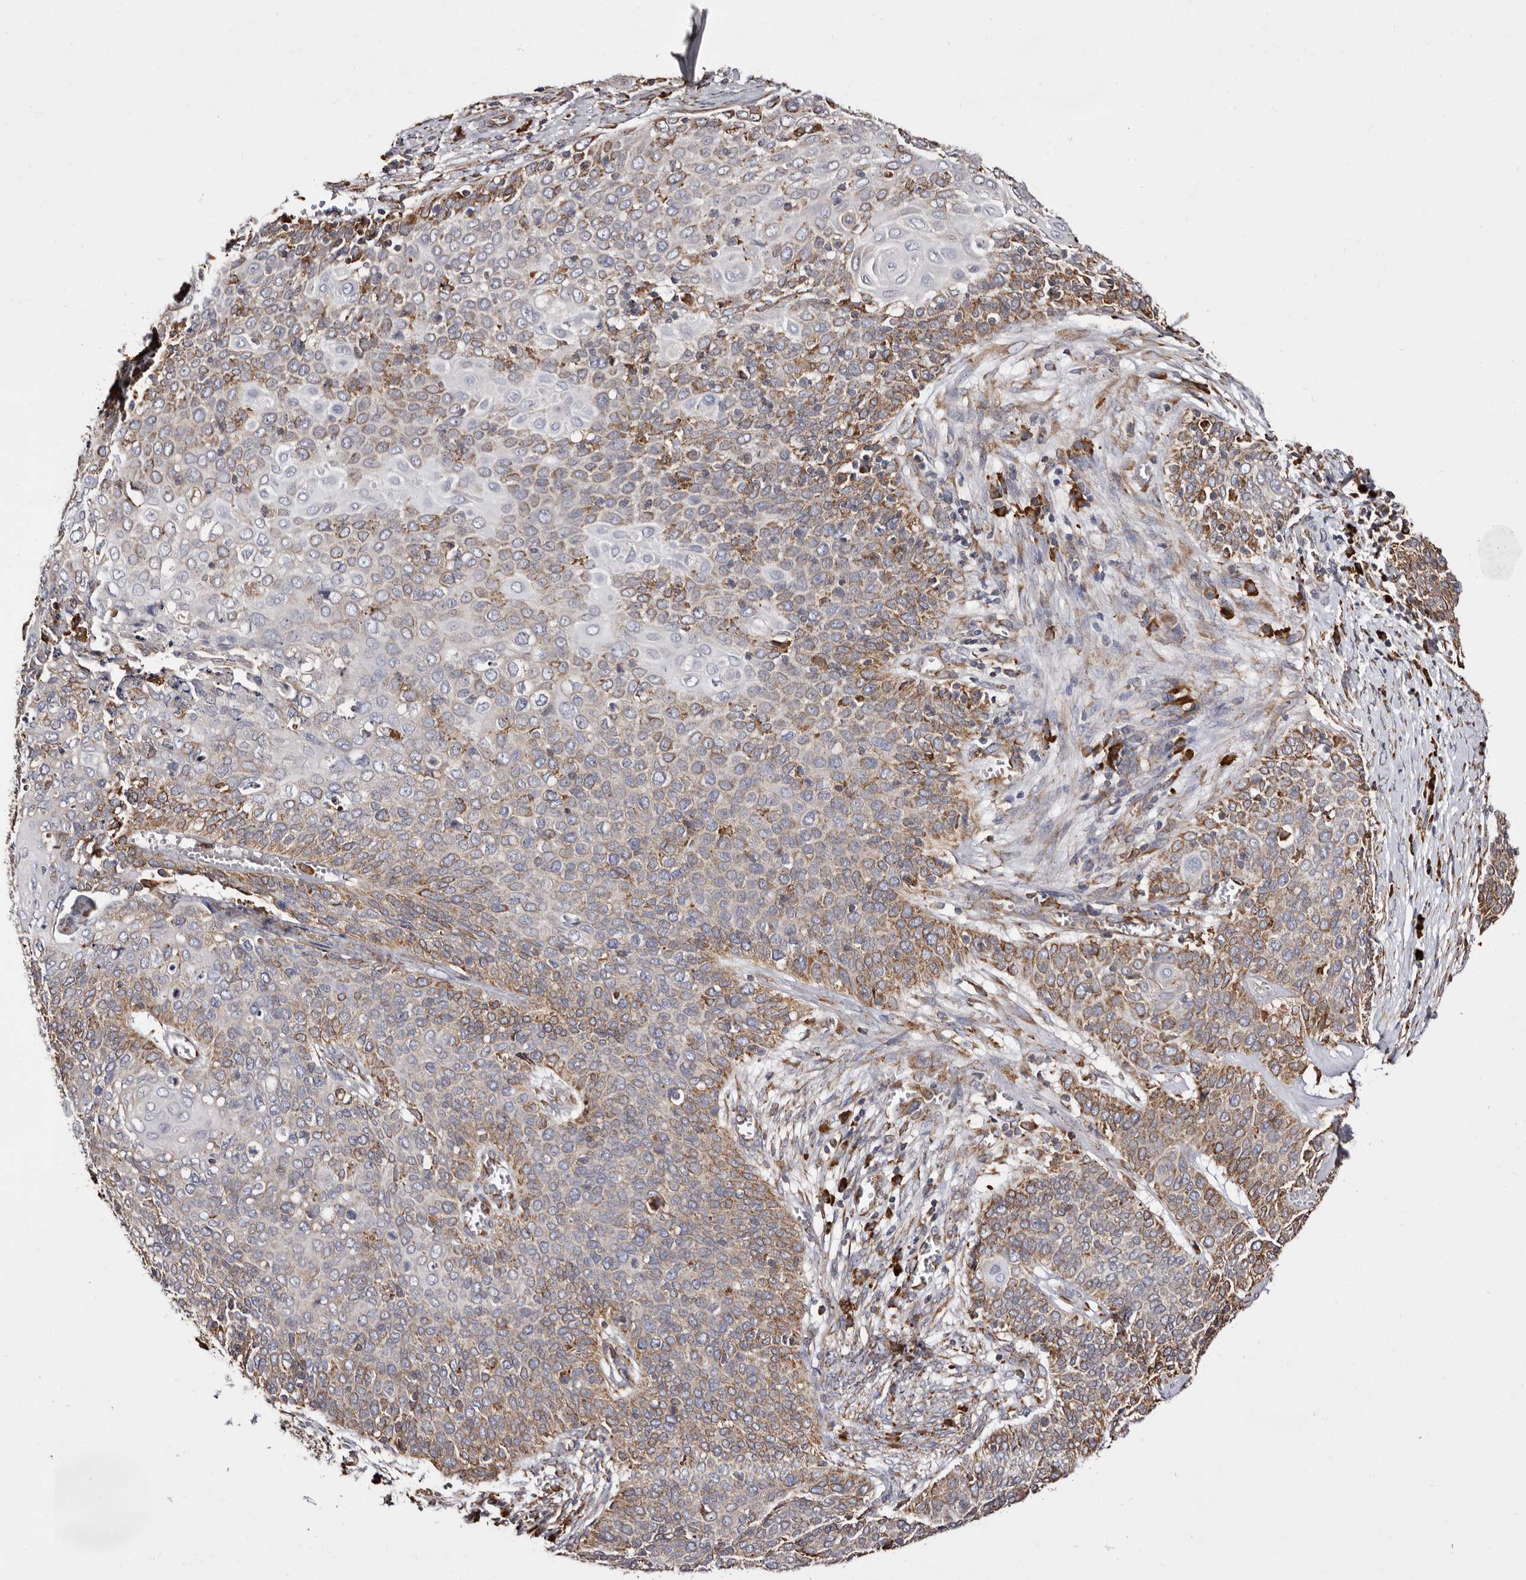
{"staining": {"intensity": "moderate", "quantity": "25%-75%", "location": "cytoplasmic/membranous"}, "tissue": "cervical cancer", "cell_type": "Tumor cells", "image_type": "cancer", "snomed": [{"axis": "morphology", "description": "Squamous cell carcinoma, NOS"}, {"axis": "topography", "description": "Cervix"}], "caption": "Cervical cancer (squamous cell carcinoma) stained with immunohistochemistry exhibits moderate cytoplasmic/membranous staining in approximately 25%-75% of tumor cells.", "gene": "ACBD6", "patient": {"sex": "female", "age": 39}}